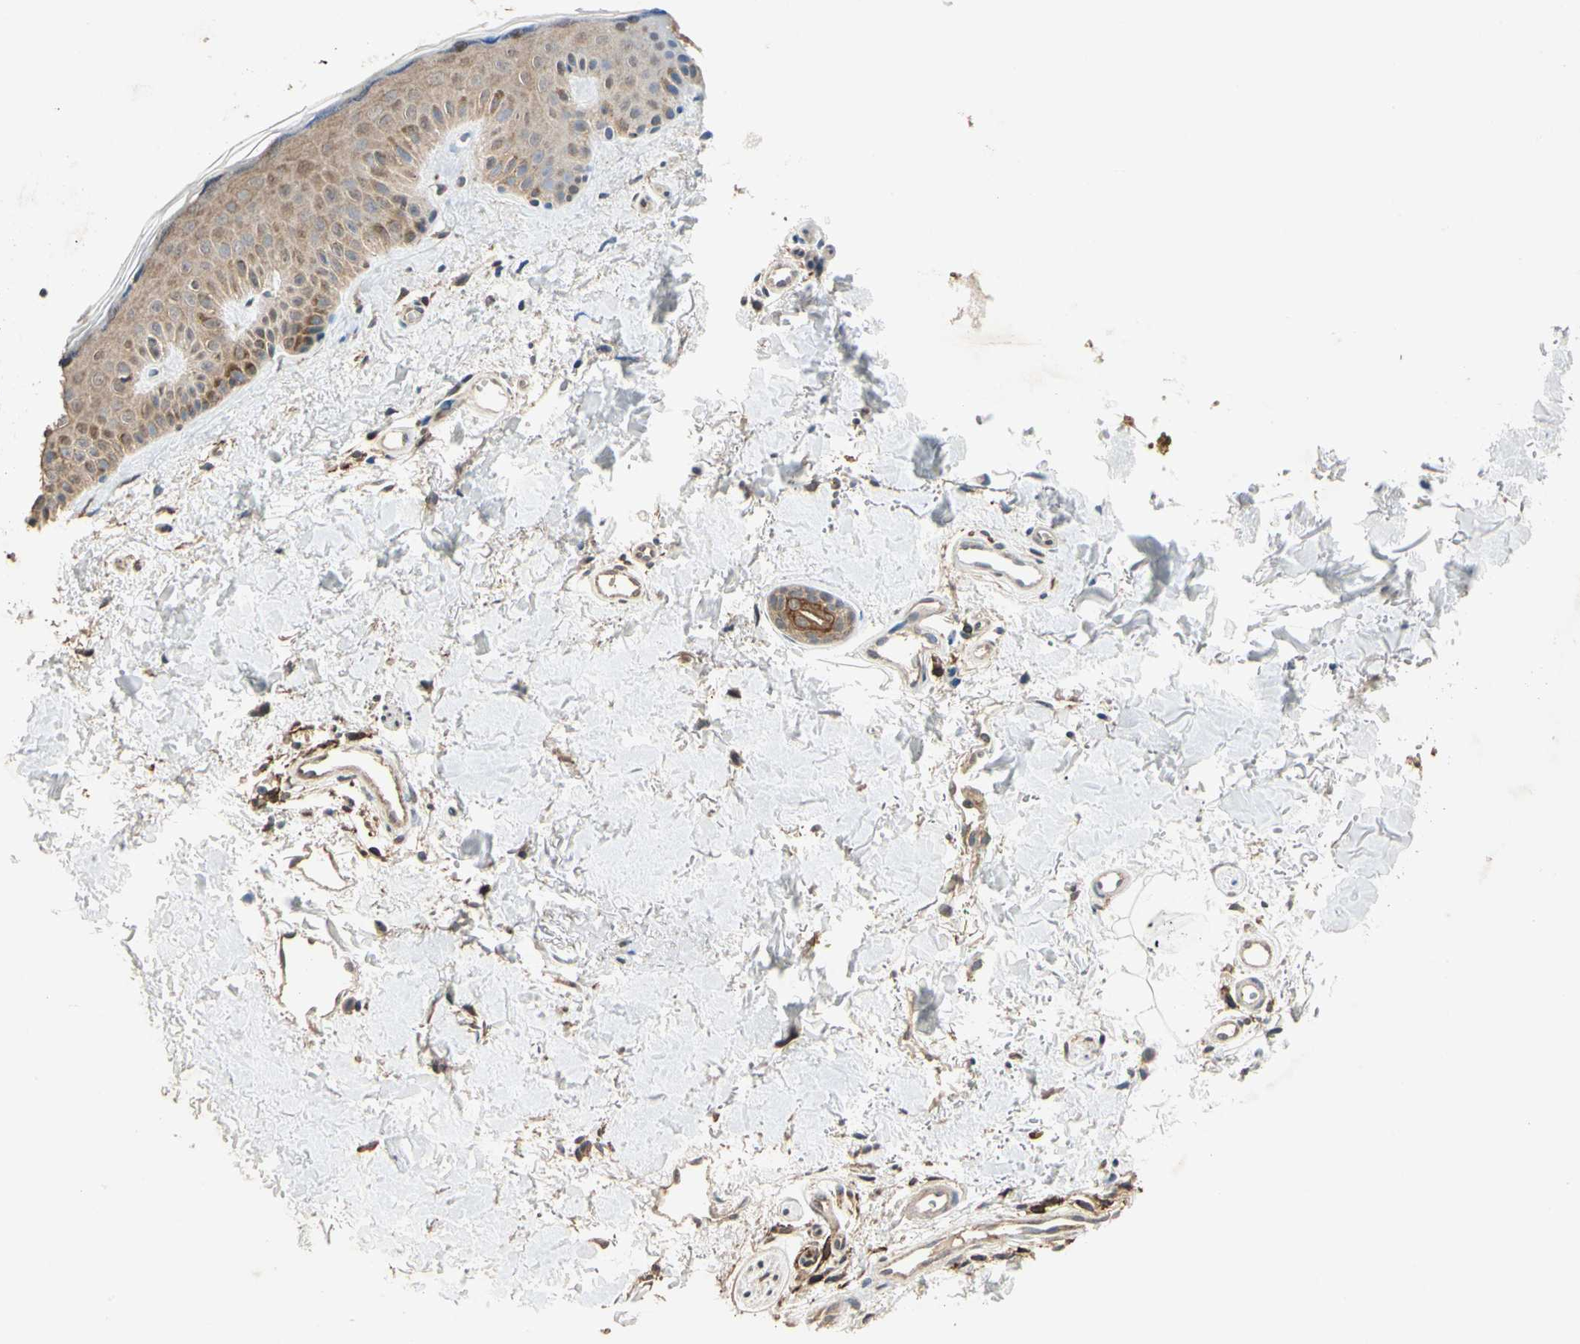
{"staining": {"intensity": "negative", "quantity": "none", "location": "none"}, "tissue": "skin", "cell_type": "Fibroblasts", "image_type": "normal", "snomed": [{"axis": "morphology", "description": "Normal tissue, NOS"}, {"axis": "topography", "description": "Skin"}], "caption": "IHC micrograph of benign skin: skin stained with DAB (3,3'-diaminobenzidine) reveals no significant protein expression in fibroblasts.", "gene": "MAP3K10", "patient": {"sex": "male", "age": 67}}